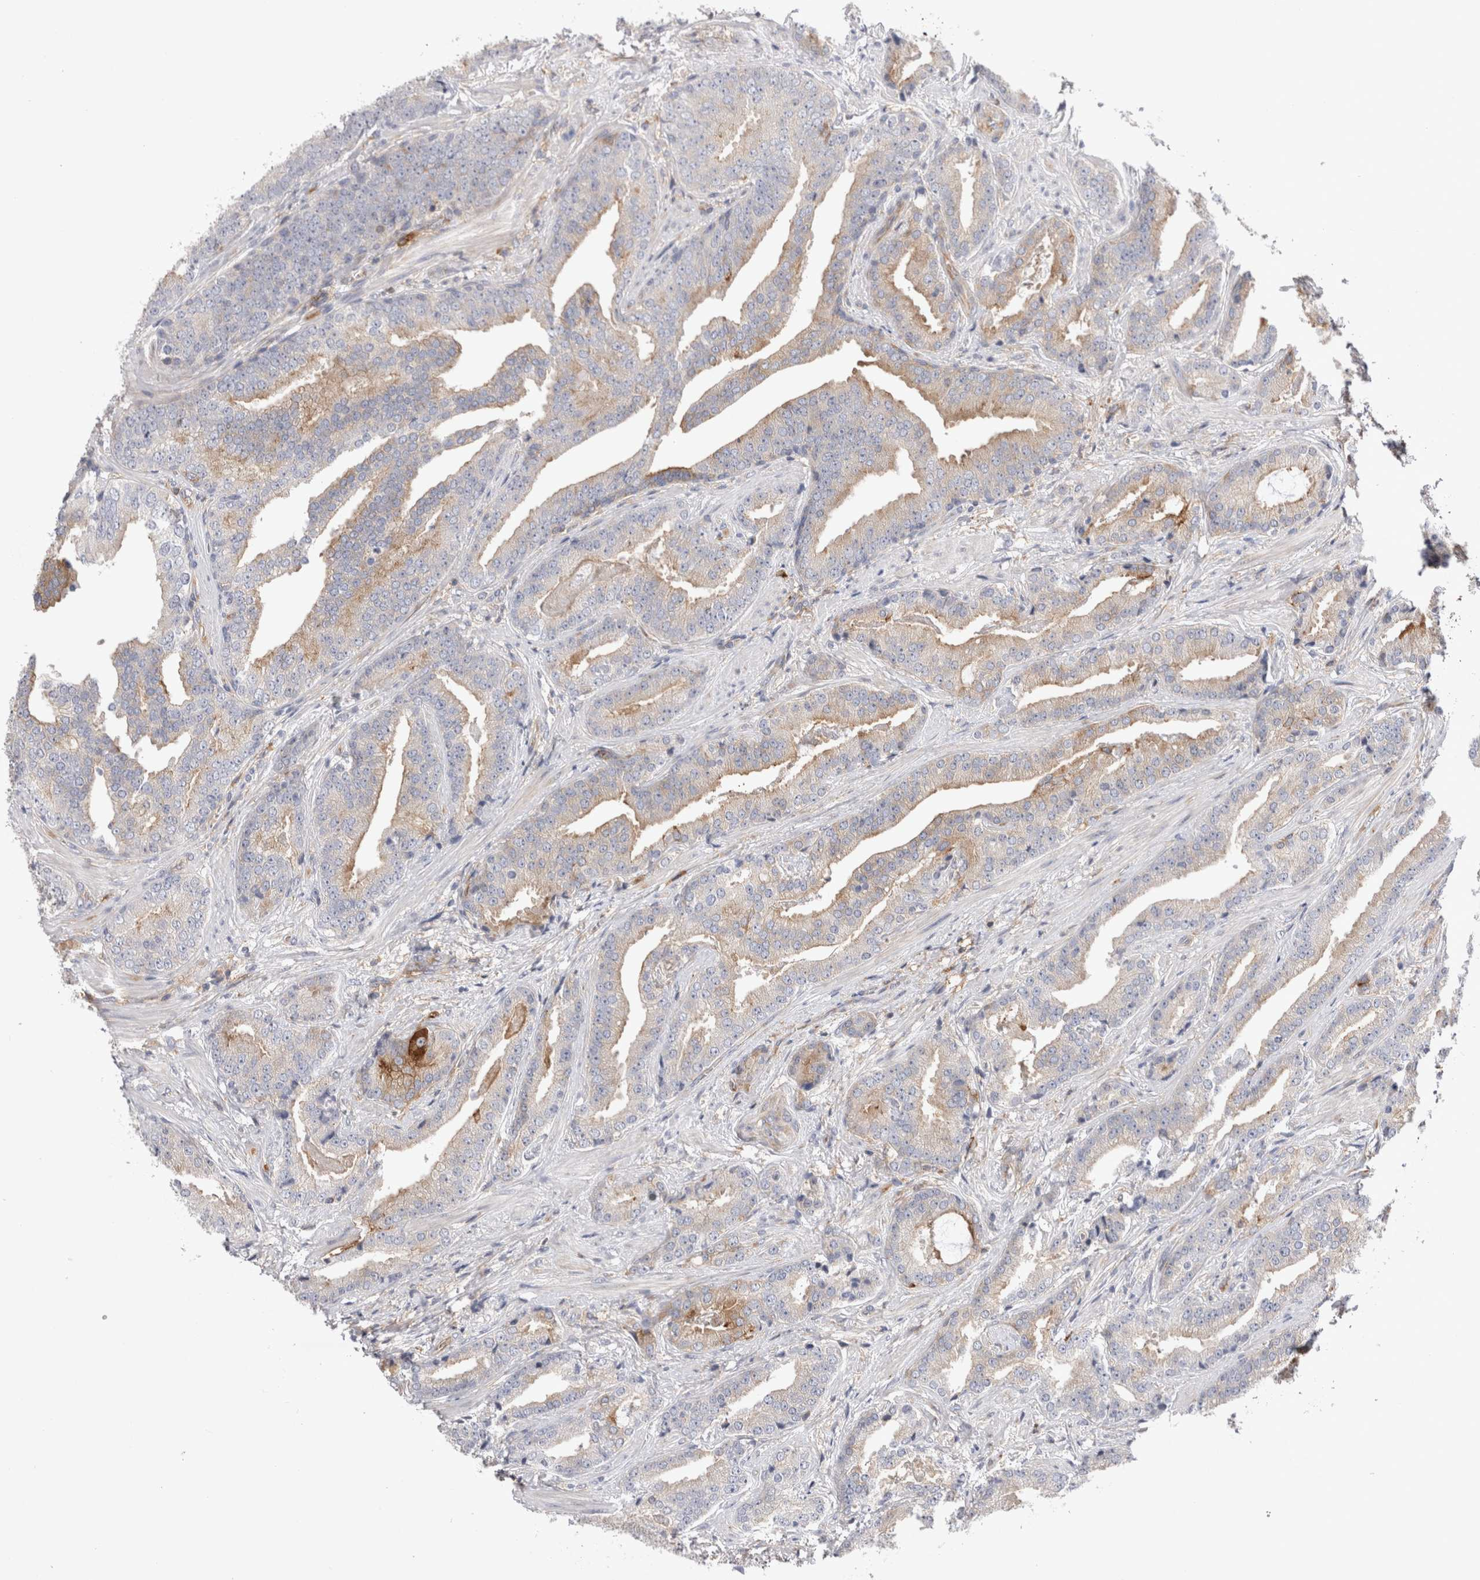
{"staining": {"intensity": "weak", "quantity": ">75%", "location": "cytoplasmic/membranous"}, "tissue": "prostate cancer", "cell_type": "Tumor cells", "image_type": "cancer", "snomed": [{"axis": "morphology", "description": "Adenocarcinoma, Low grade"}, {"axis": "topography", "description": "Prostate"}], "caption": "Human prostate cancer stained with a brown dye displays weak cytoplasmic/membranous positive staining in approximately >75% of tumor cells.", "gene": "RAB11FIP1", "patient": {"sex": "male", "age": 67}}